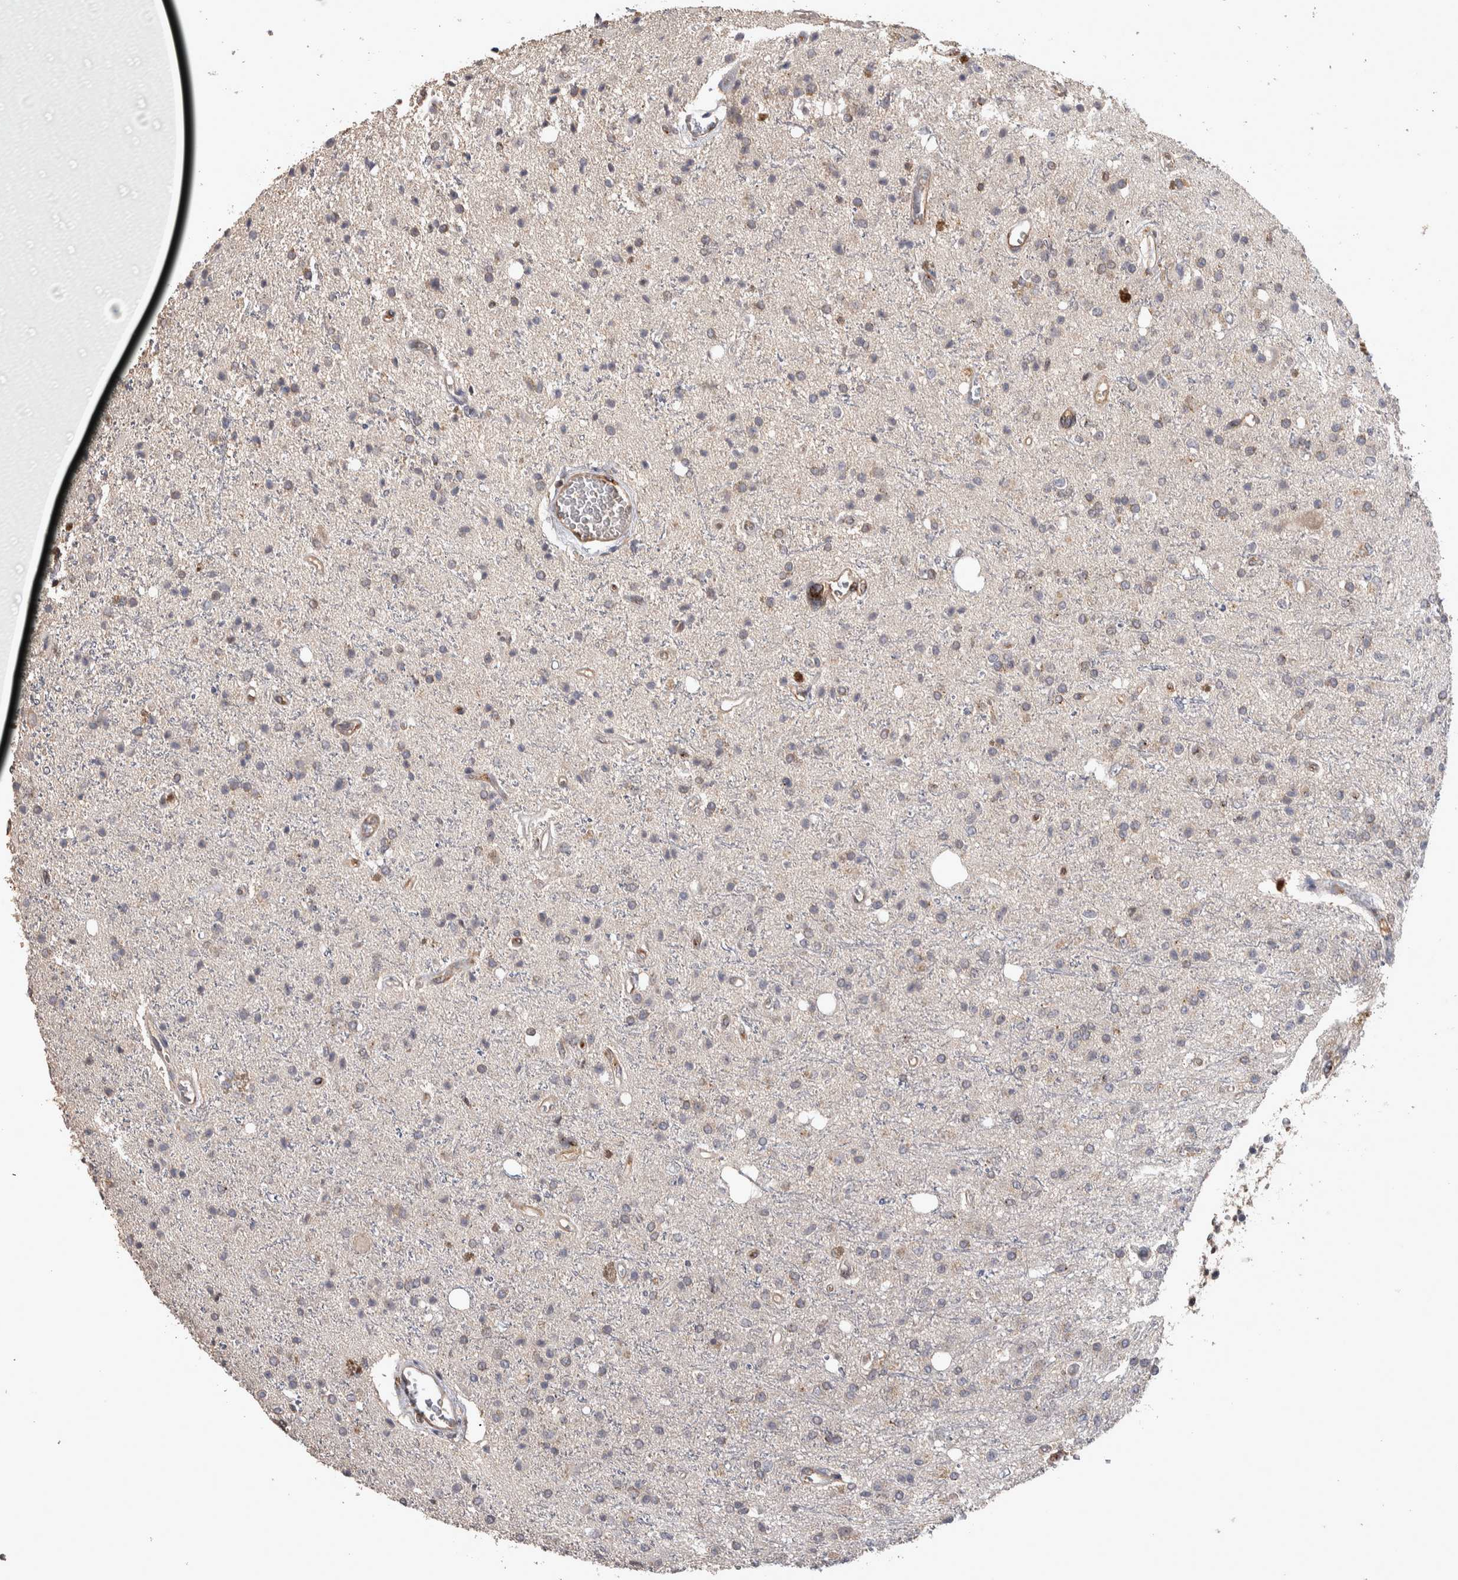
{"staining": {"intensity": "weak", "quantity": "25%-75%", "location": "cytoplasmic/membranous"}, "tissue": "glioma", "cell_type": "Tumor cells", "image_type": "cancer", "snomed": [{"axis": "morphology", "description": "Glioma, malignant, High grade"}, {"axis": "topography", "description": "Brain"}], "caption": "IHC of human glioma reveals low levels of weak cytoplasmic/membranous expression in approximately 25%-75% of tumor cells.", "gene": "IFRD1", "patient": {"sex": "male", "age": 47}}